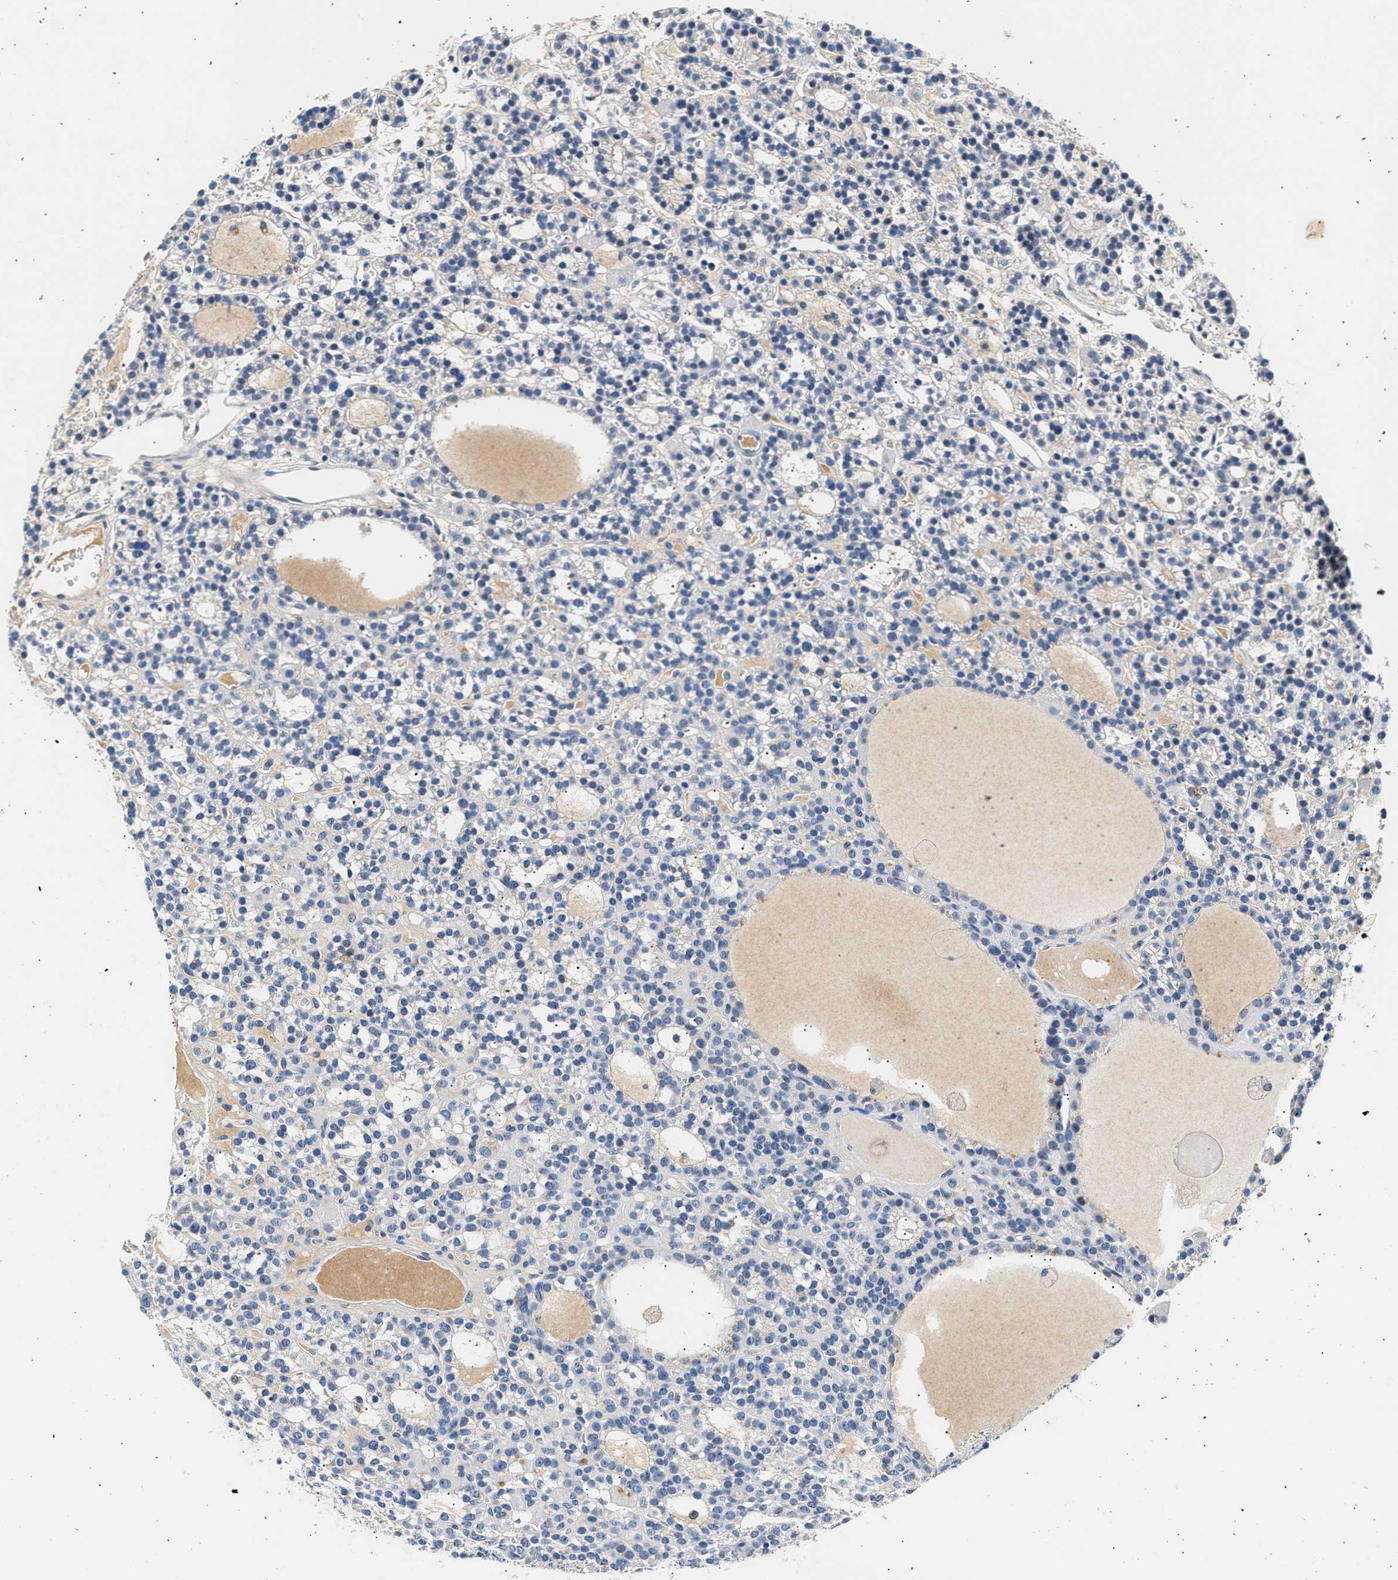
{"staining": {"intensity": "negative", "quantity": "none", "location": "none"}, "tissue": "parathyroid gland", "cell_type": "Glandular cells", "image_type": "normal", "snomed": [{"axis": "morphology", "description": "Normal tissue, NOS"}, {"axis": "morphology", "description": "Adenoma, NOS"}, {"axis": "topography", "description": "Parathyroid gland"}], "caption": "High power microscopy histopathology image of an immunohistochemistry image of benign parathyroid gland, revealing no significant staining in glandular cells.", "gene": "MED22", "patient": {"sex": "female", "age": 58}}